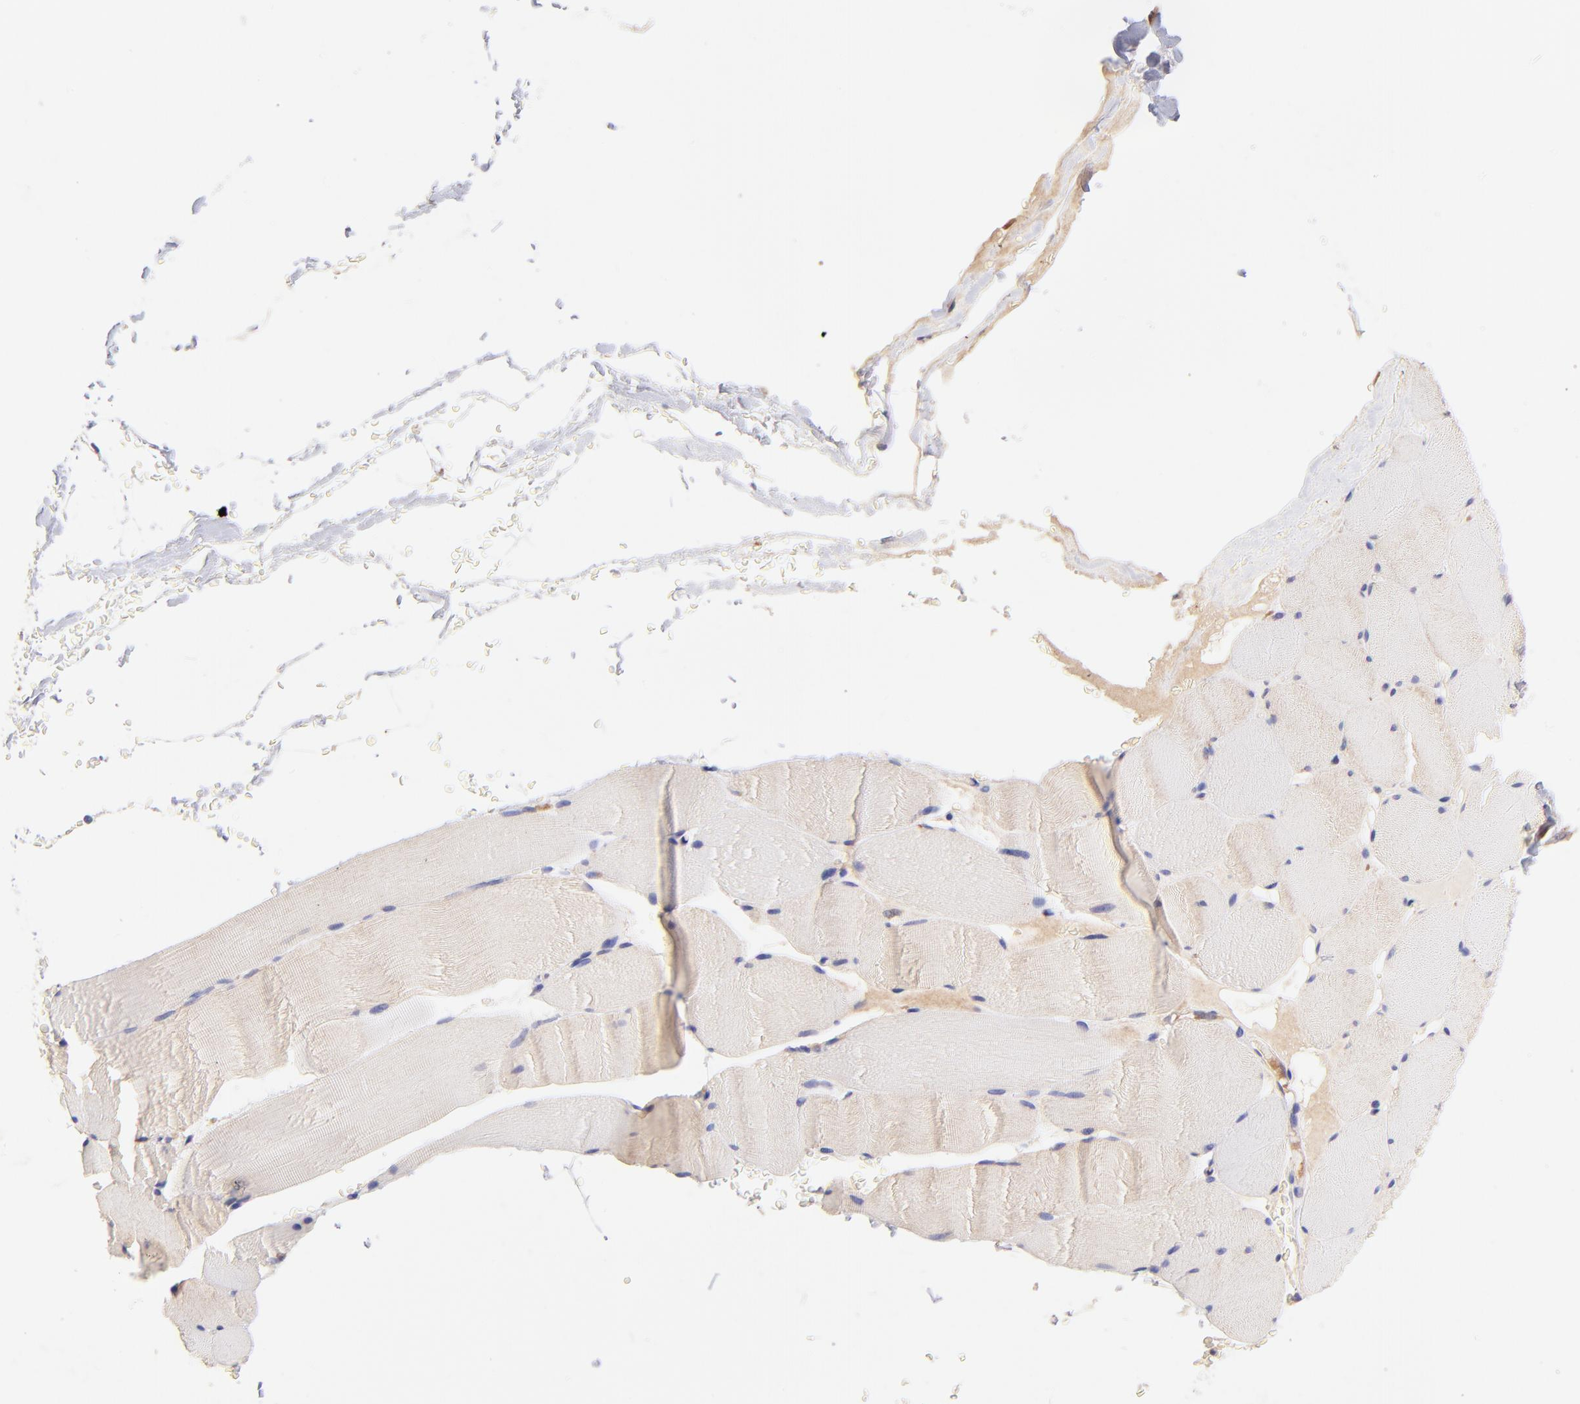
{"staining": {"intensity": "moderate", "quantity": "25%-75%", "location": "cytoplasmic/membranous"}, "tissue": "skeletal muscle", "cell_type": "Myocytes", "image_type": "normal", "snomed": [{"axis": "morphology", "description": "Normal tissue, NOS"}, {"axis": "topography", "description": "Skeletal muscle"}], "caption": "Skeletal muscle was stained to show a protein in brown. There is medium levels of moderate cytoplasmic/membranous positivity in approximately 25%-75% of myocytes. (IHC, brightfield microscopy, high magnification).", "gene": "RPL11", "patient": {"sex": "male", "age": 62}}